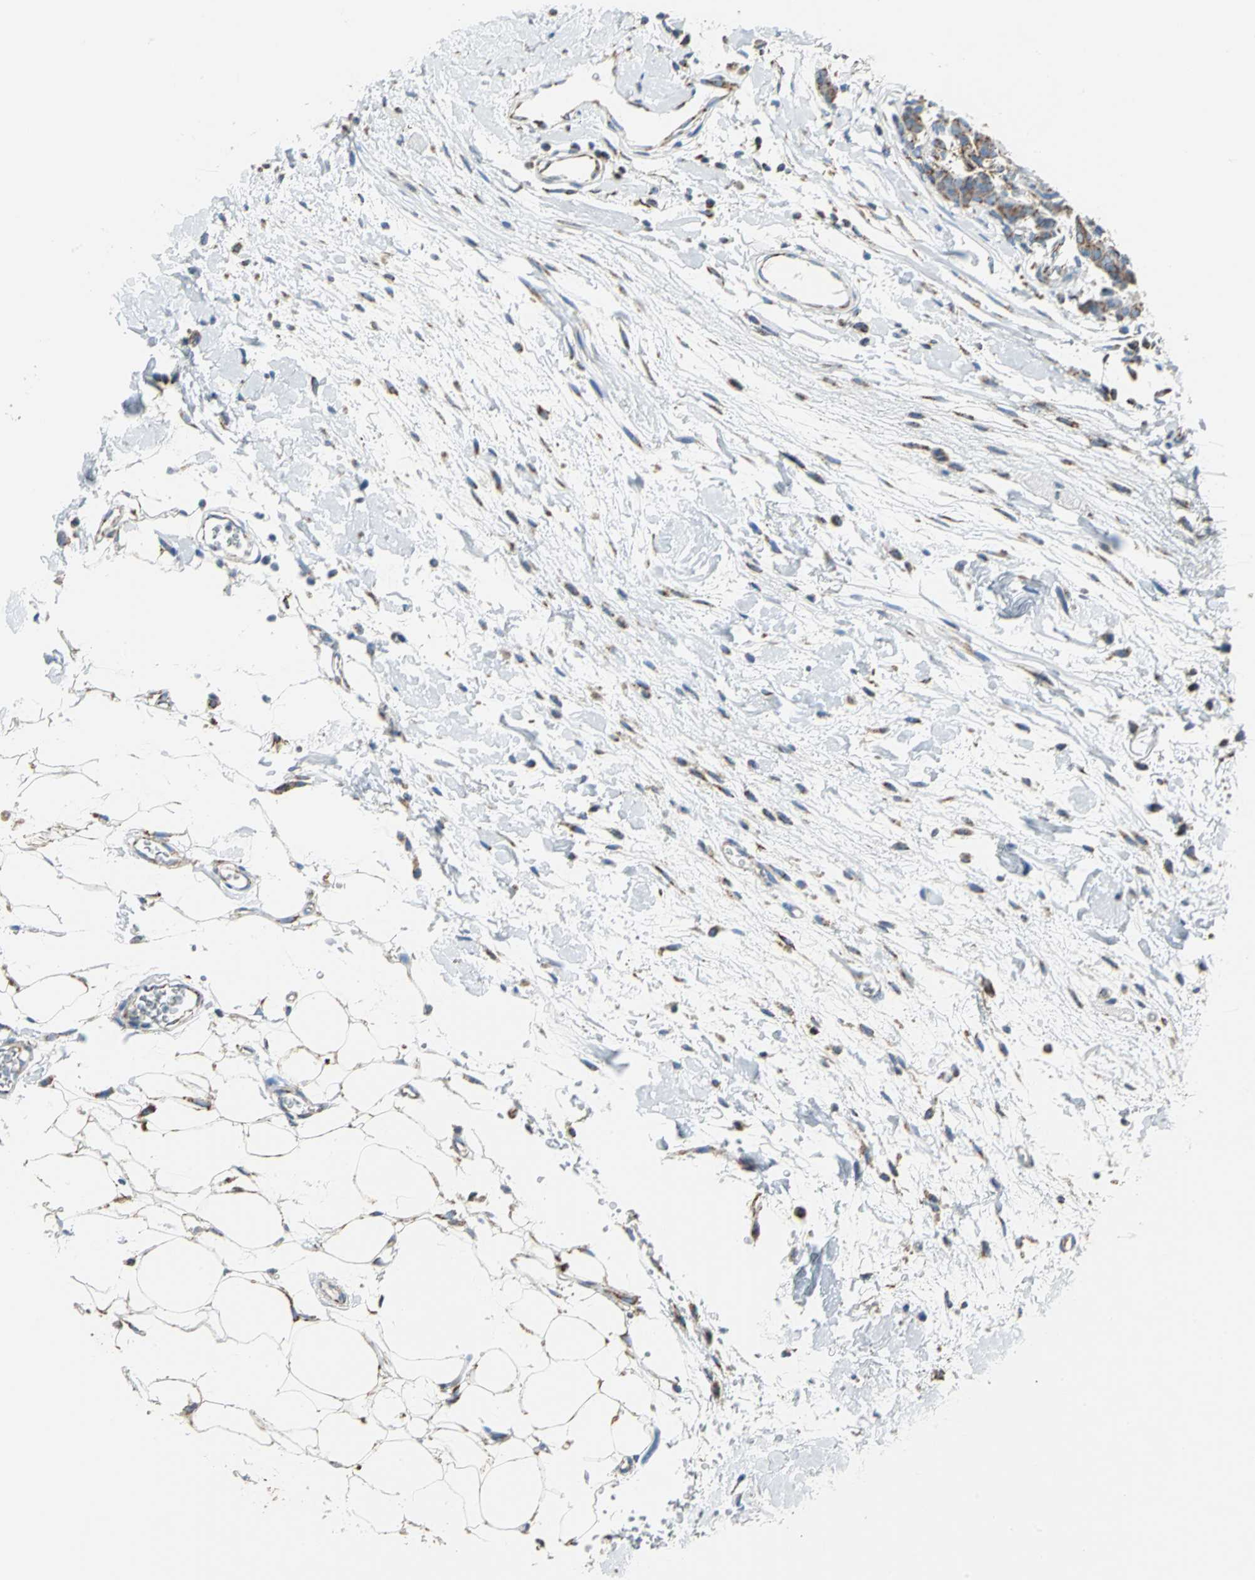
{"staining": {"intensity": "moderate", "quantity": "25%-75%", "location": "cytoplasmic/membranous"}, "tissue": "breast cancer", "cell_type": "Tumor cells", "image_type": "cancer", "snomed": [{"axis": "morphology", "description": "Duct carcinoma"}, {"axis": "topography", "description": "Breast"}], "caption": "Breast cancer (intraductal carcinoma) tissue reveals moderate cytoplasmic/membranous positivity in approximately 25%-75% of tumor cells", "gene": "NTRK1", "patient": {"sex": "female", "age": 87}}